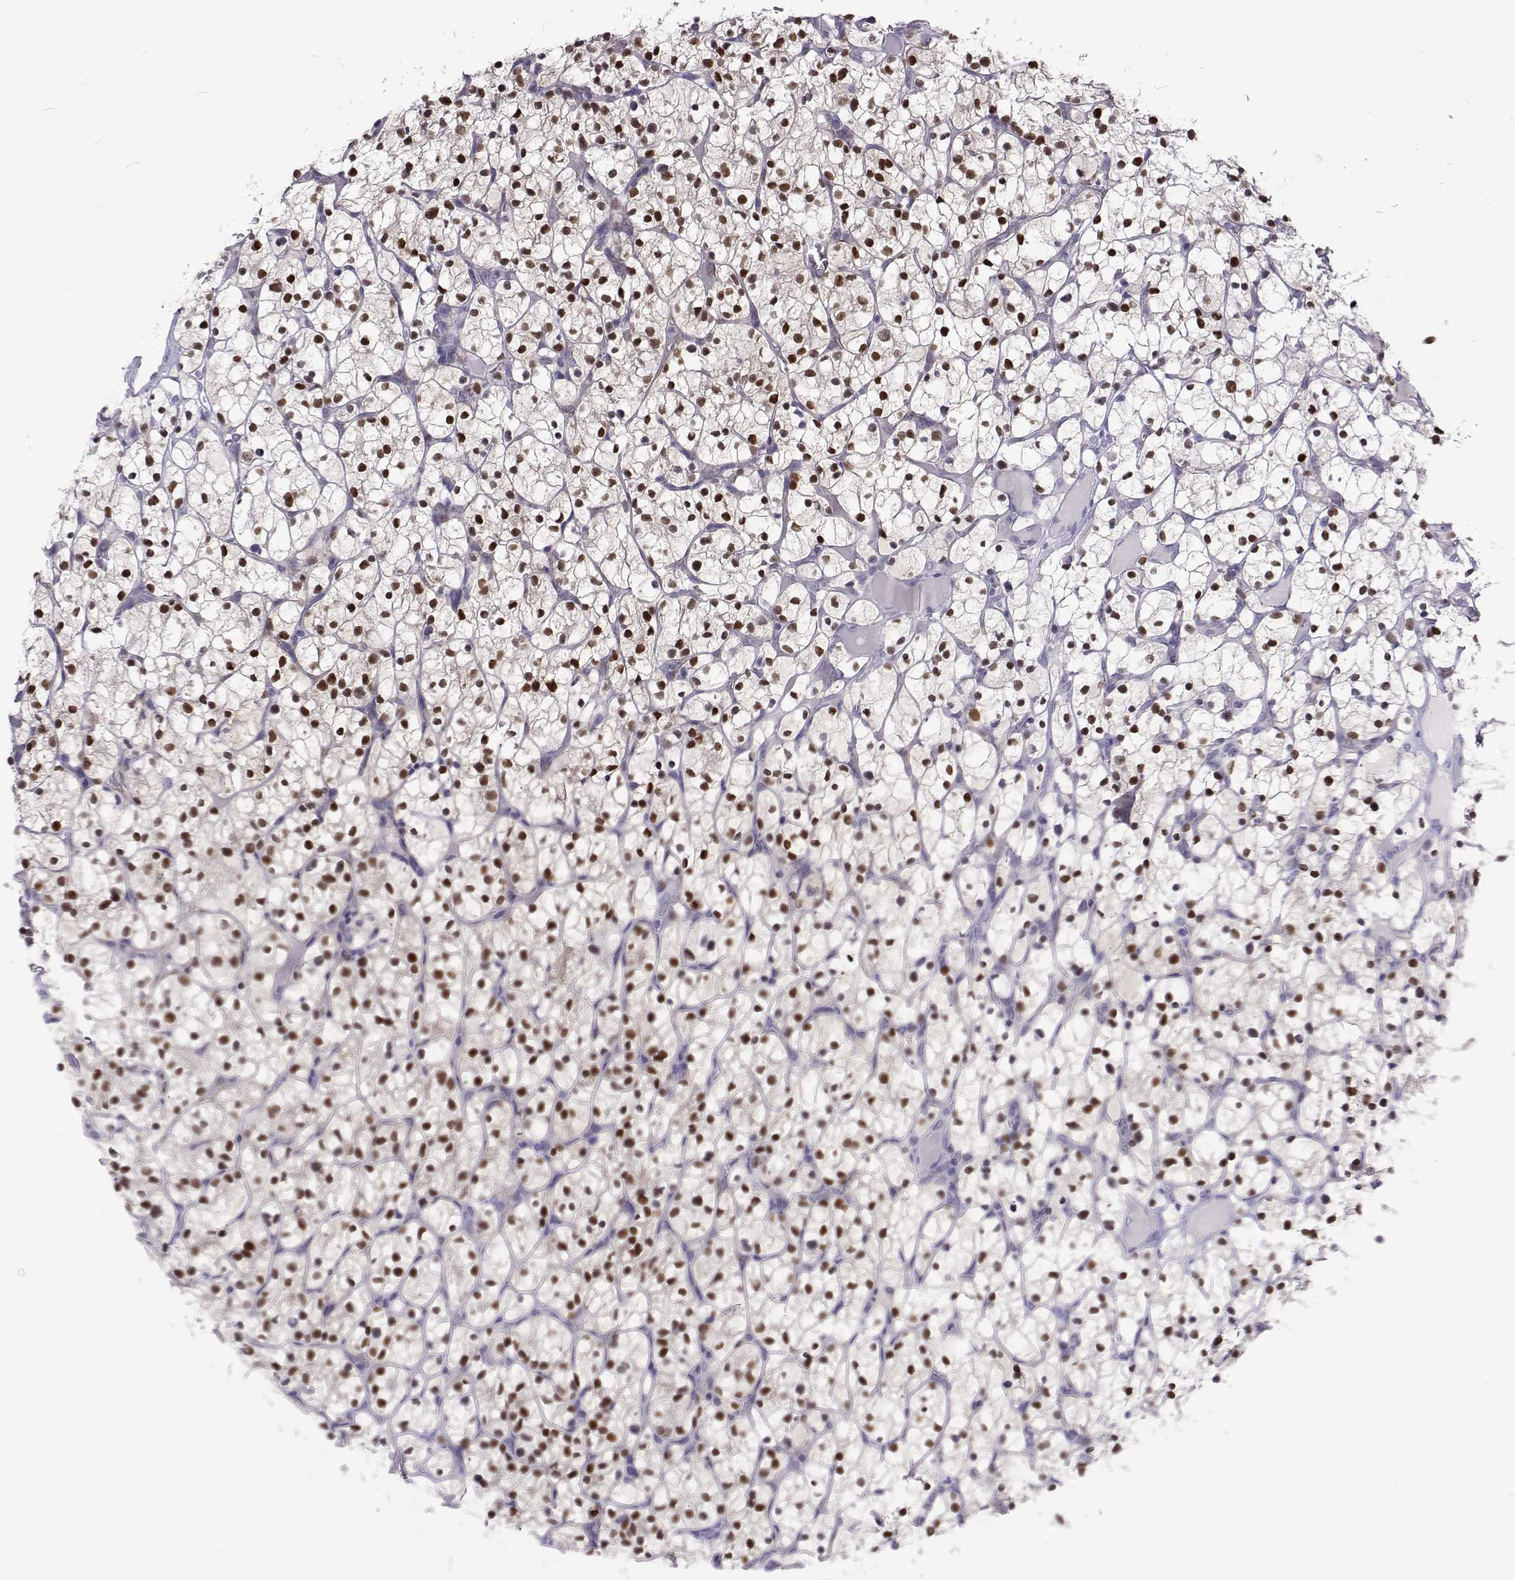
{"staining": {"intensity": "strong", "quantity": ">75%", "location": "nuclear"}, "tissue": "renal cancer", "cell_type": "Tumor cells", "image_type": "cancer", "snomed": [{"axis": "morphology", "description": "Adenocarcinoma, NOS"}, {"axis": "topography", "description": "Kidney"}], "caption": "IHC micrograph of neoplastic tissue: renal cancer stained using IHC exhibits high levels of strong protein expression localized specifically in the nuclear of tumor cells, appearing as a nuclear brown color.", "gene": "GALM", "patient": {"sex": "female", "age": 64}}